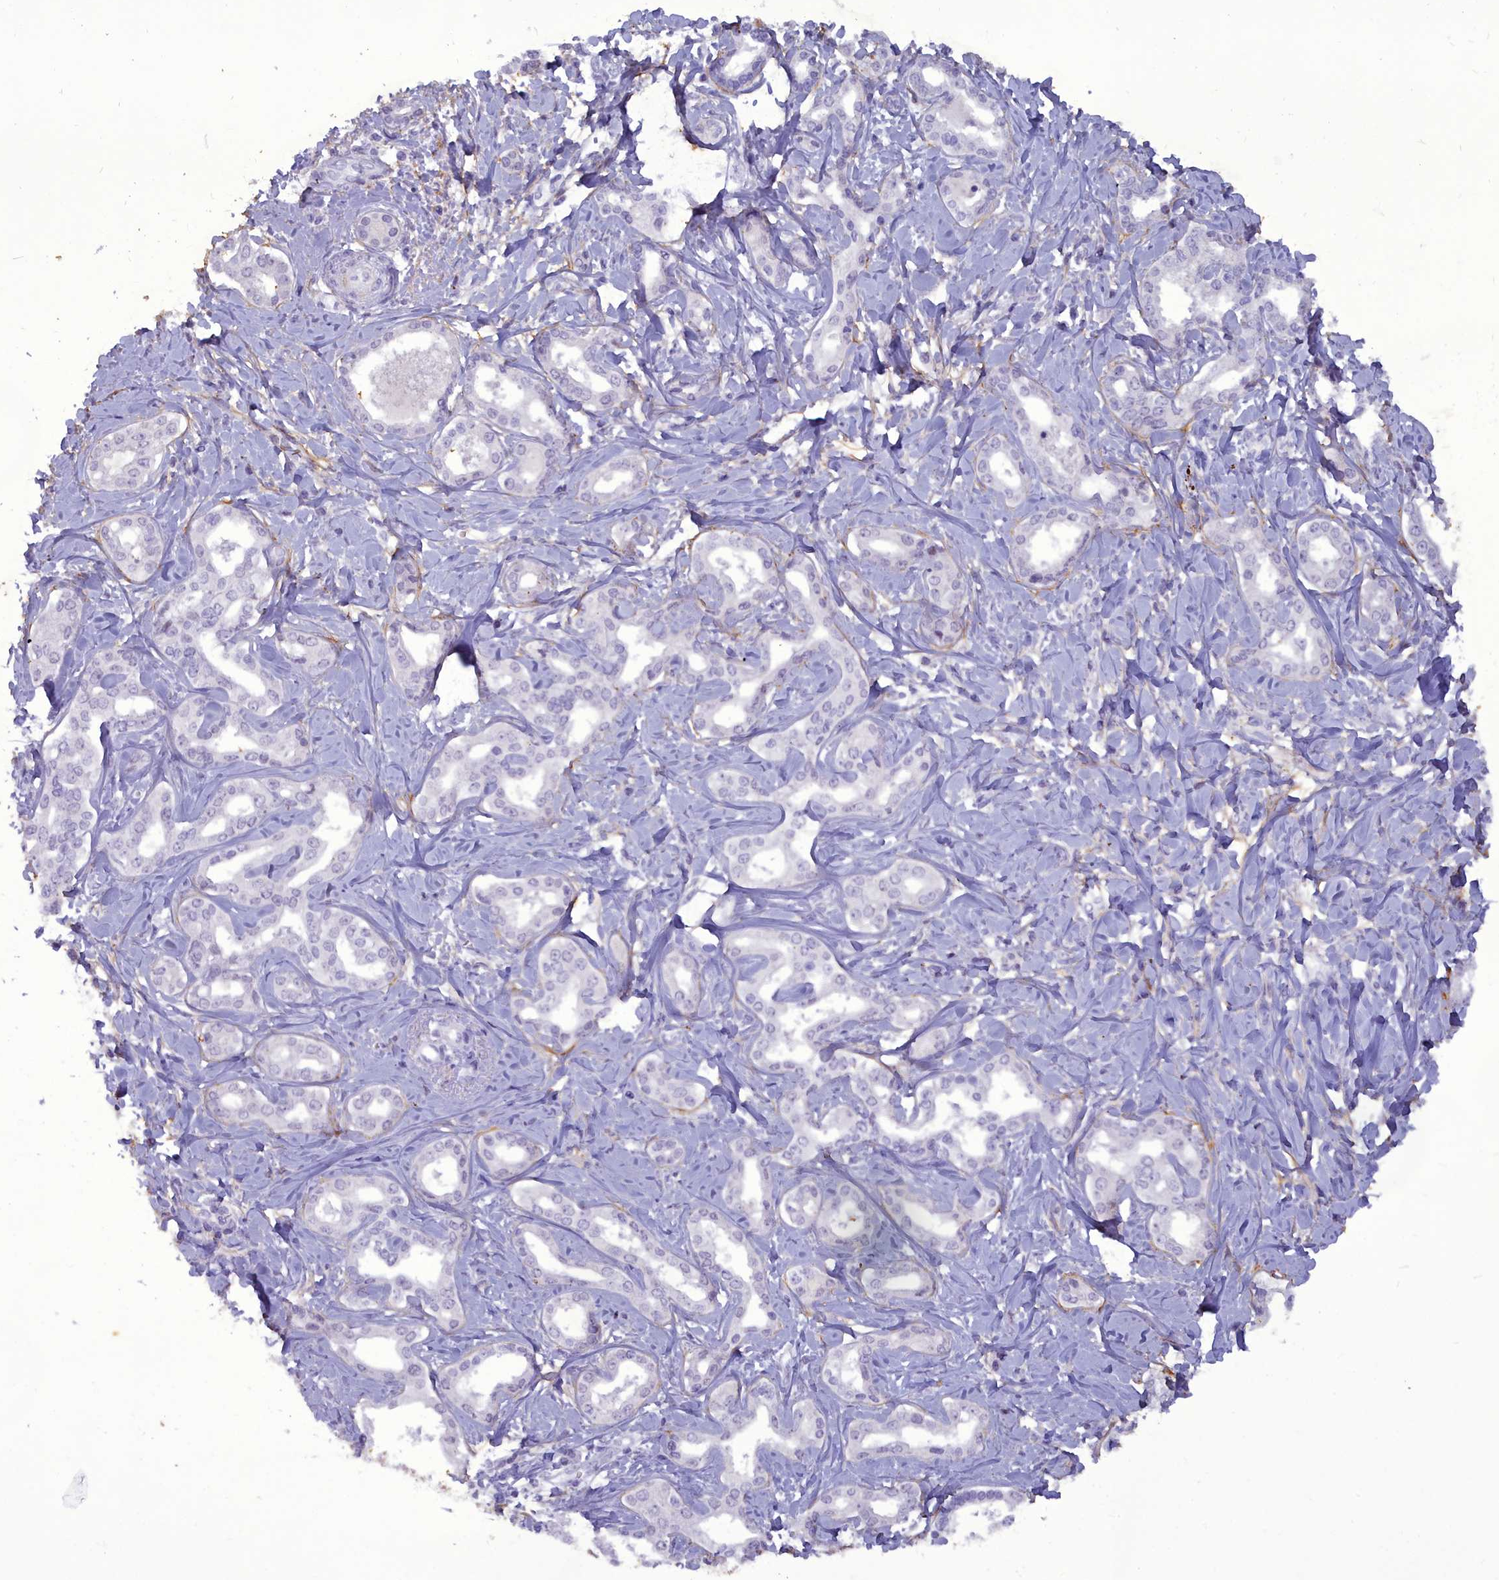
{"staining": {"intensity": "negative", "quantity": "none", "location": "none"}, "tissue": "liver cancer", "cell_type": "Tumor cells", "image_type": "cancer", "snomed": [{"axis": "morphology", "description": "Cholangiocarcinoma"}, {"axis": "topography", "description": "Liver"}], "caption": "Immunohistochemistry photomicrograph of liver cancer stained for a protein (brown), which displays no staining in tumor cells.", "gene": "OSTN", "patient": {"sex": "female", "age": 77}}